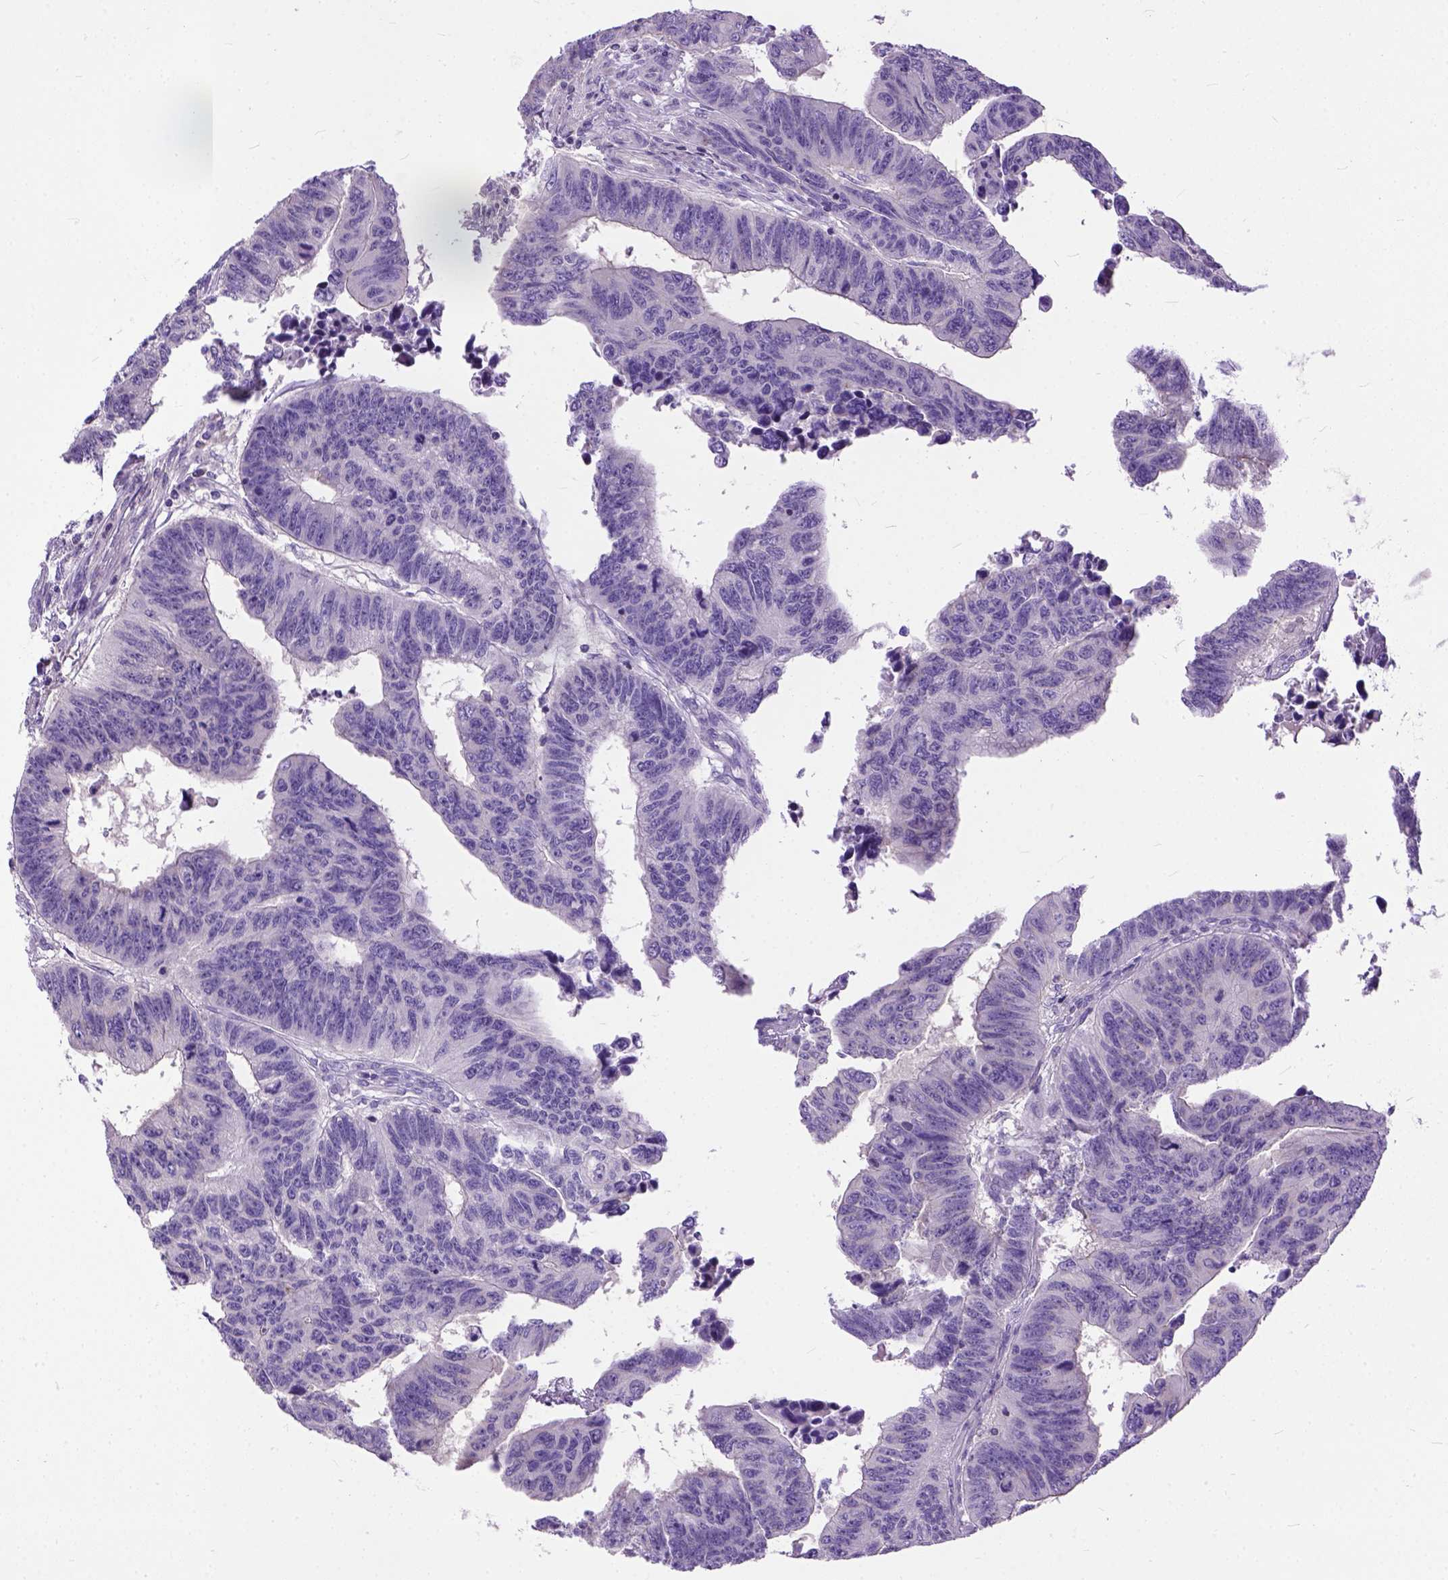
{"staining": {"intensity": "negative", "quantity": "none", "location": "none"}, "tissue": "colorectal cancer", "cell_type": "Tumor cells", "image_type": "cancer", "snomed": [{"axis": "morphology", "description": "Adenocarcinoma, NOS"}, {"axis": "topography", "description": "Rectum"}], "caption": "This is an IHC image of adenocarcinoma (colorectal). There is no positivity in tumor cells.", "gene": "BANF2", "patient": {"sex": "female", "age": 85}}